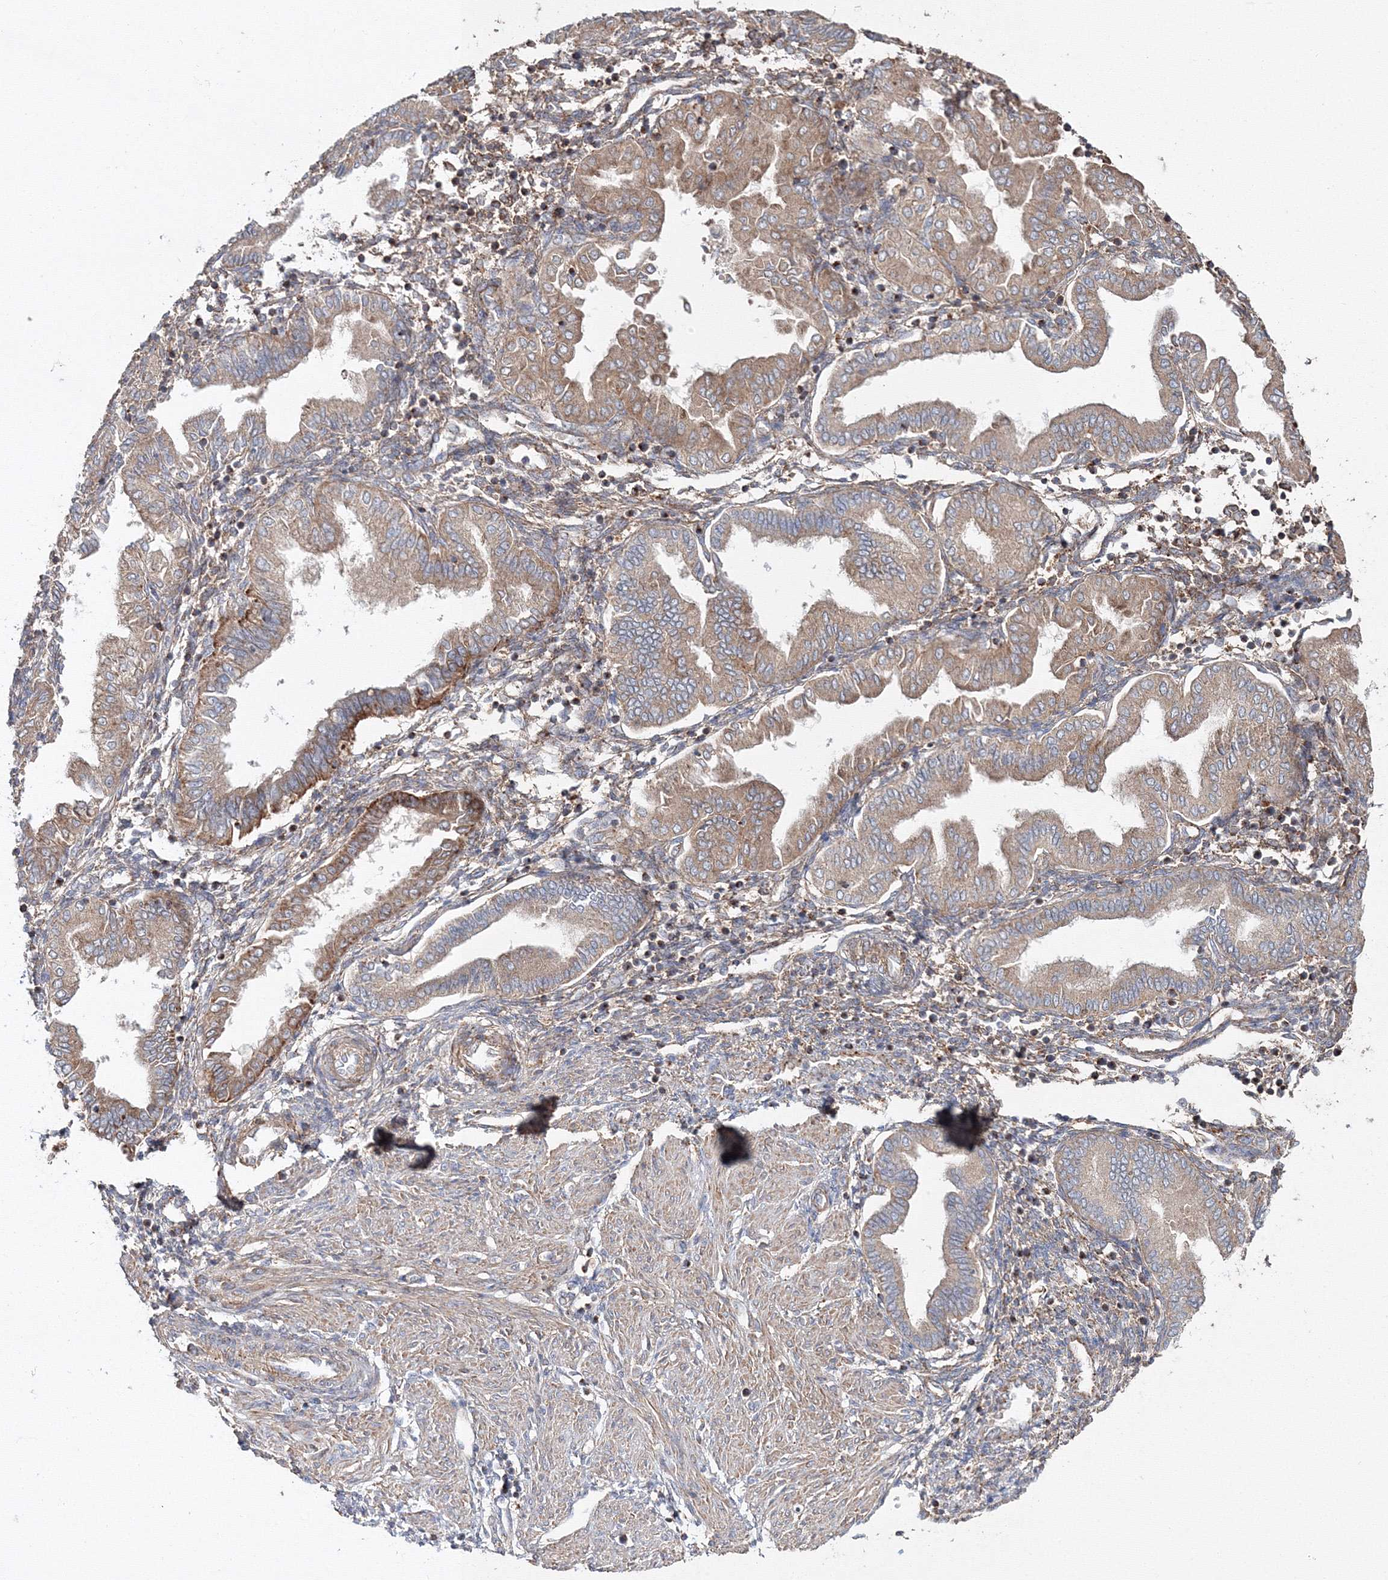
{"staining": {"intensity": "weak", "quantity": "25%-75%", "location": "cytoplasmic/membranous"}, "tissue": "endometrium", "cell_type": "Cells in endometrial stroma", "image_type": "normal", "snomed": [{"axis": "morphology", "description": "Normal tissue, NOS"}, {"axis": "topography", "description": "Endometrium"}], "caption": "Protein staining of unremarkable endometrium exhibits weak cytoplasmic/membranous expression in about 25%-75% of cells in endometrial stroma.", "gene": "DDO", "patient": {"sex": "female", "age": 53}}